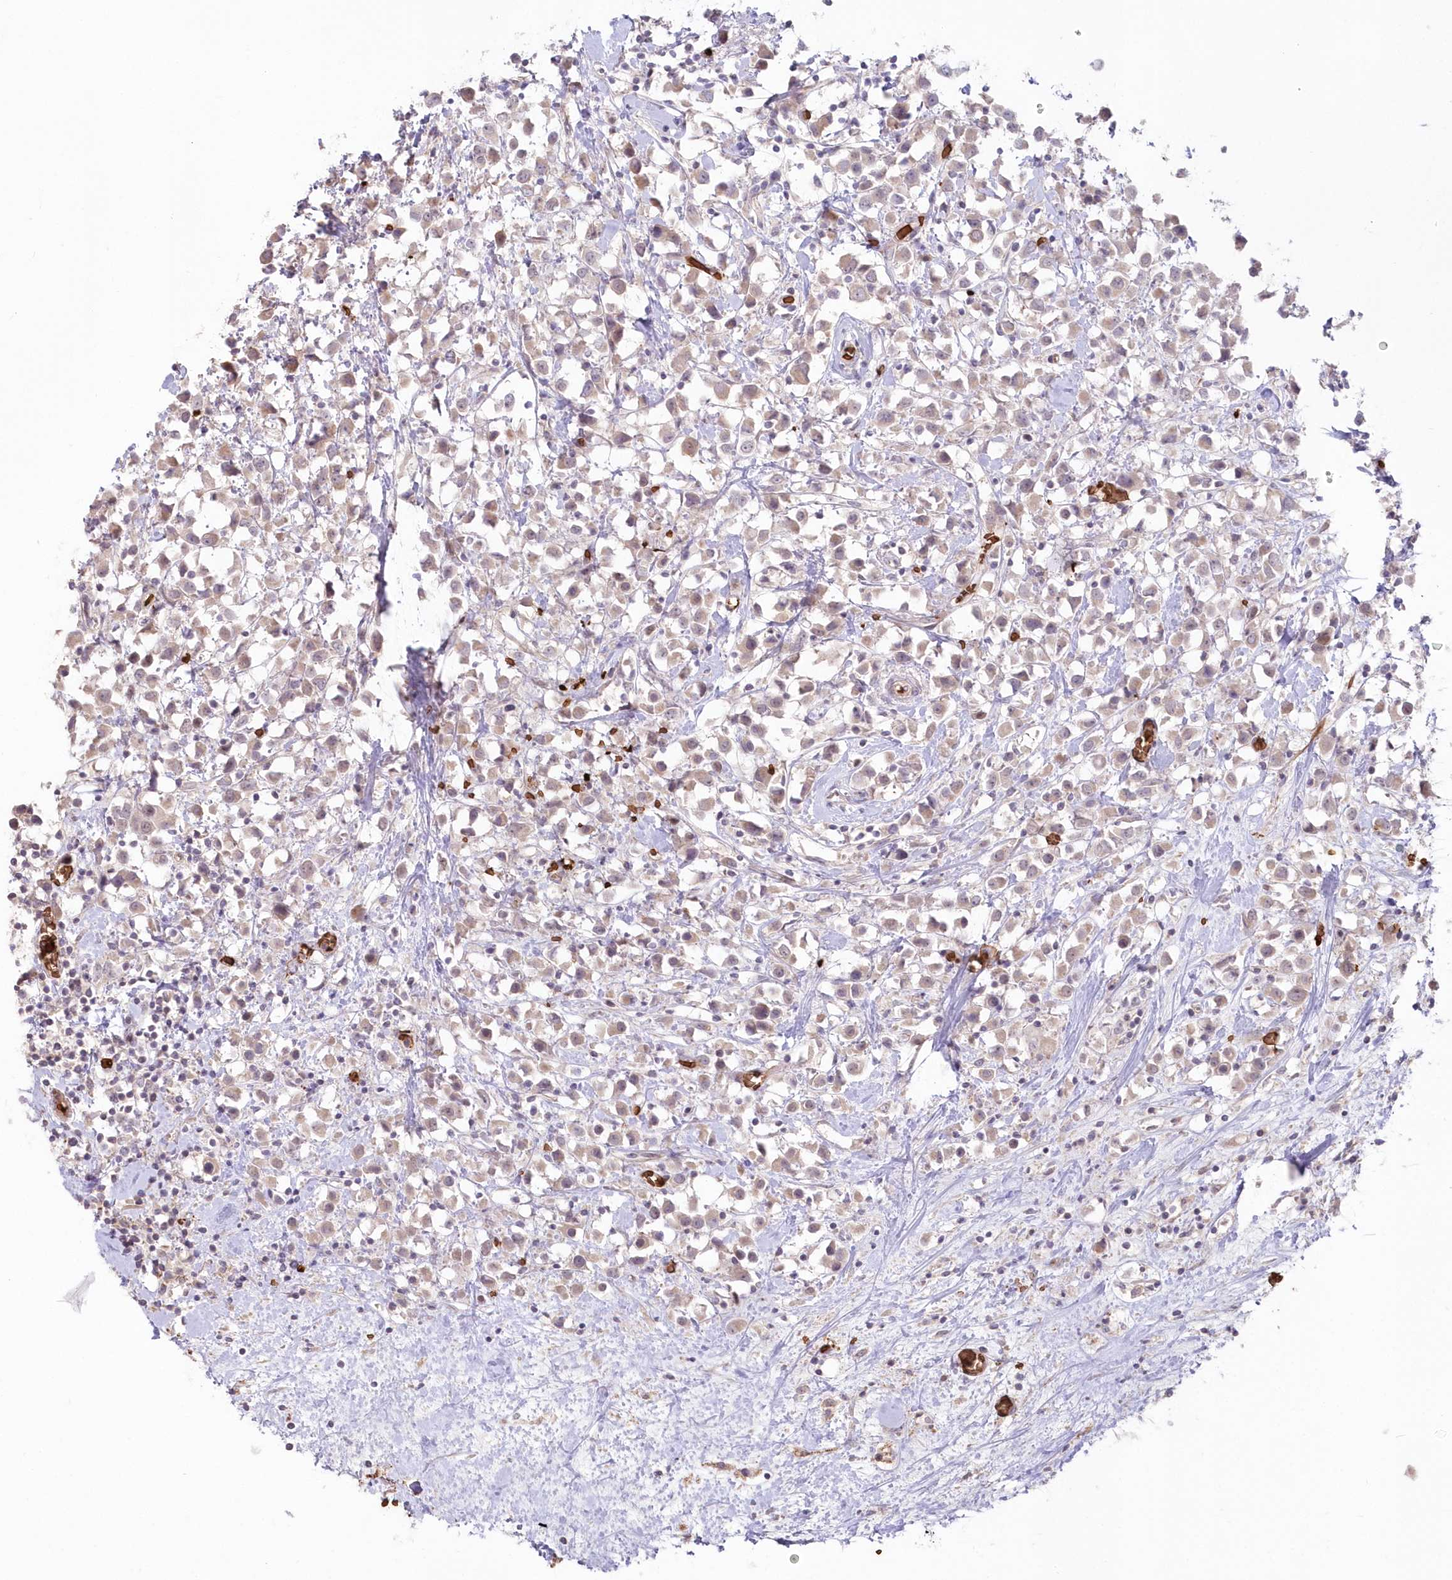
{"staining": {"intensity": "weak", "quantity": "25%-75%", "location": "cytoplasmic/membranous"}, "tissue": "breast cancer", "cell_type": "Tumor cells", "image_type": "cancer", "snomed": [{"axis": "morphology", "description": "Duct carcinoma"}, {"axis": "topography", "description": "Breast"}], "caption": "Protein expression analysis of human breast cancer reveals weak cytoplasmic/membranous expression in approximately 25%-75% of tumor cells. (brown staining indicates protein expression, while blue staining denotes nuclei).", "gene": "SERINC1", "patient": {"sex": "female", "age": 61}}